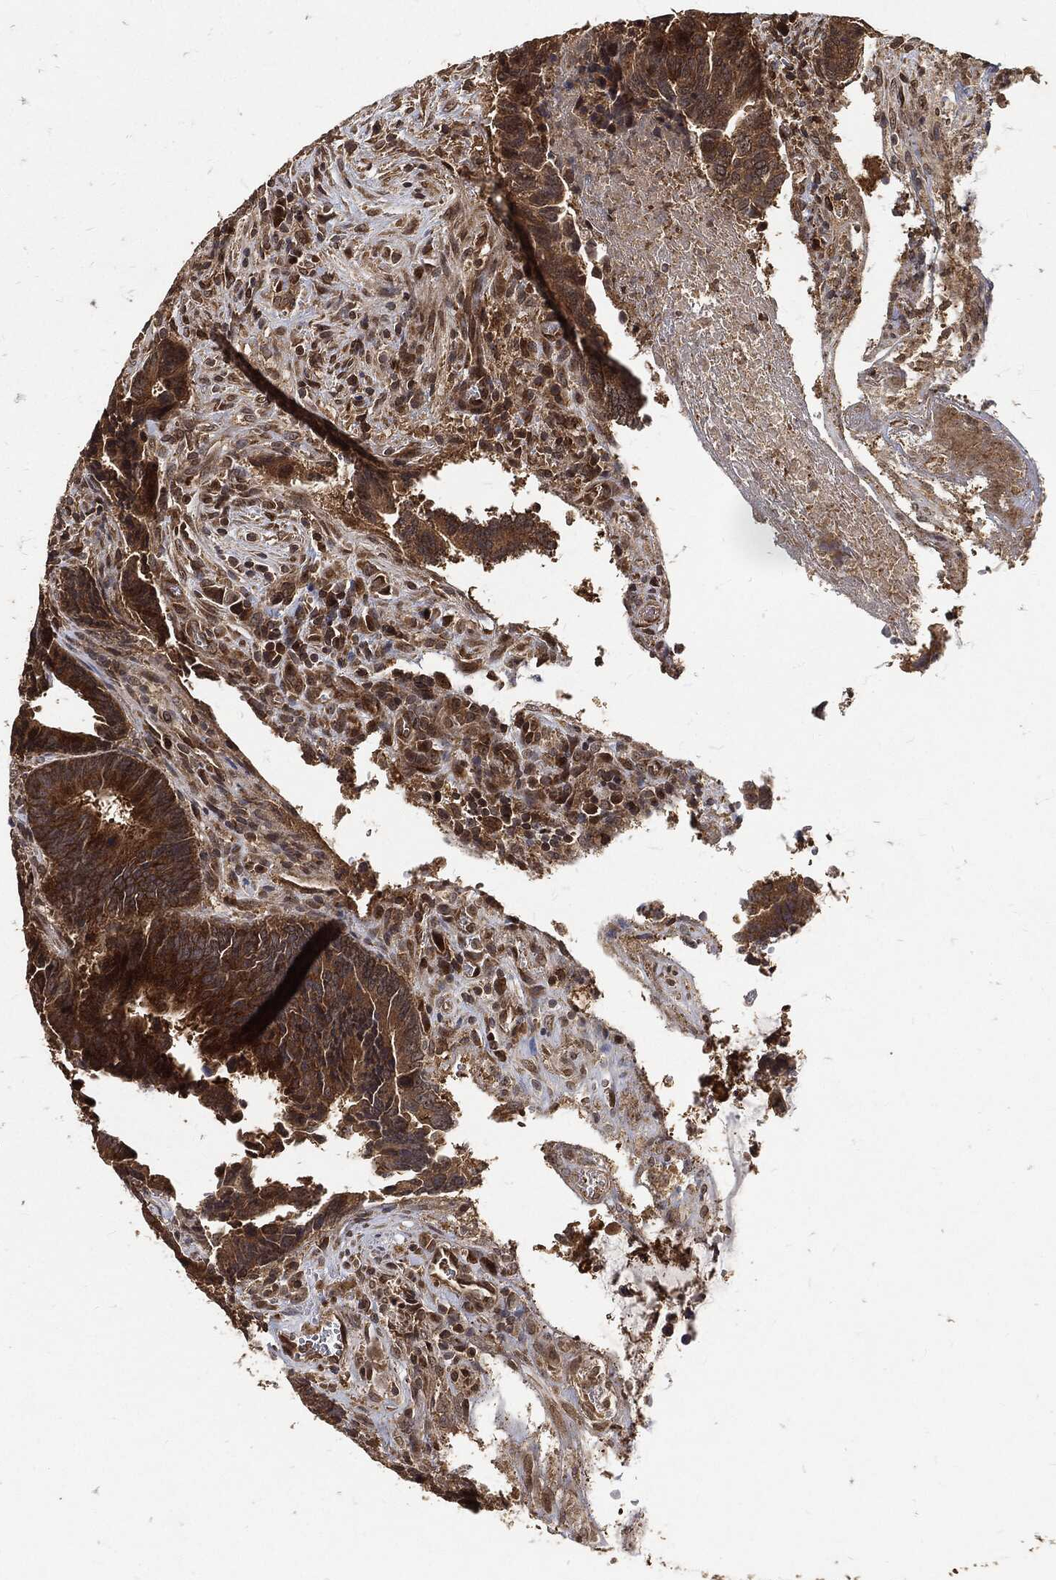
{"staining": {"intensity": "moderate", "quantity": ">75%", "location": "cytoplasmic/membranous"}, "tissue": "colorectal cancer", "cell_type": "Tumor cells", "image_type": "cancer", "snomed": [{"axis": "morphology", "description": "Adenocarcinoma, NOS"}, {"axis": "topography", "description": "Colon"}], "caption": "DAB immunohistochemical staining of human colorectal cancer (adenocarcinoma) shows moderate cytoplasmic/membranous protein staining in about >75% of tumor cells.", "gene": "ZNF226", "patient": {"sex": "male", "age": 75}}